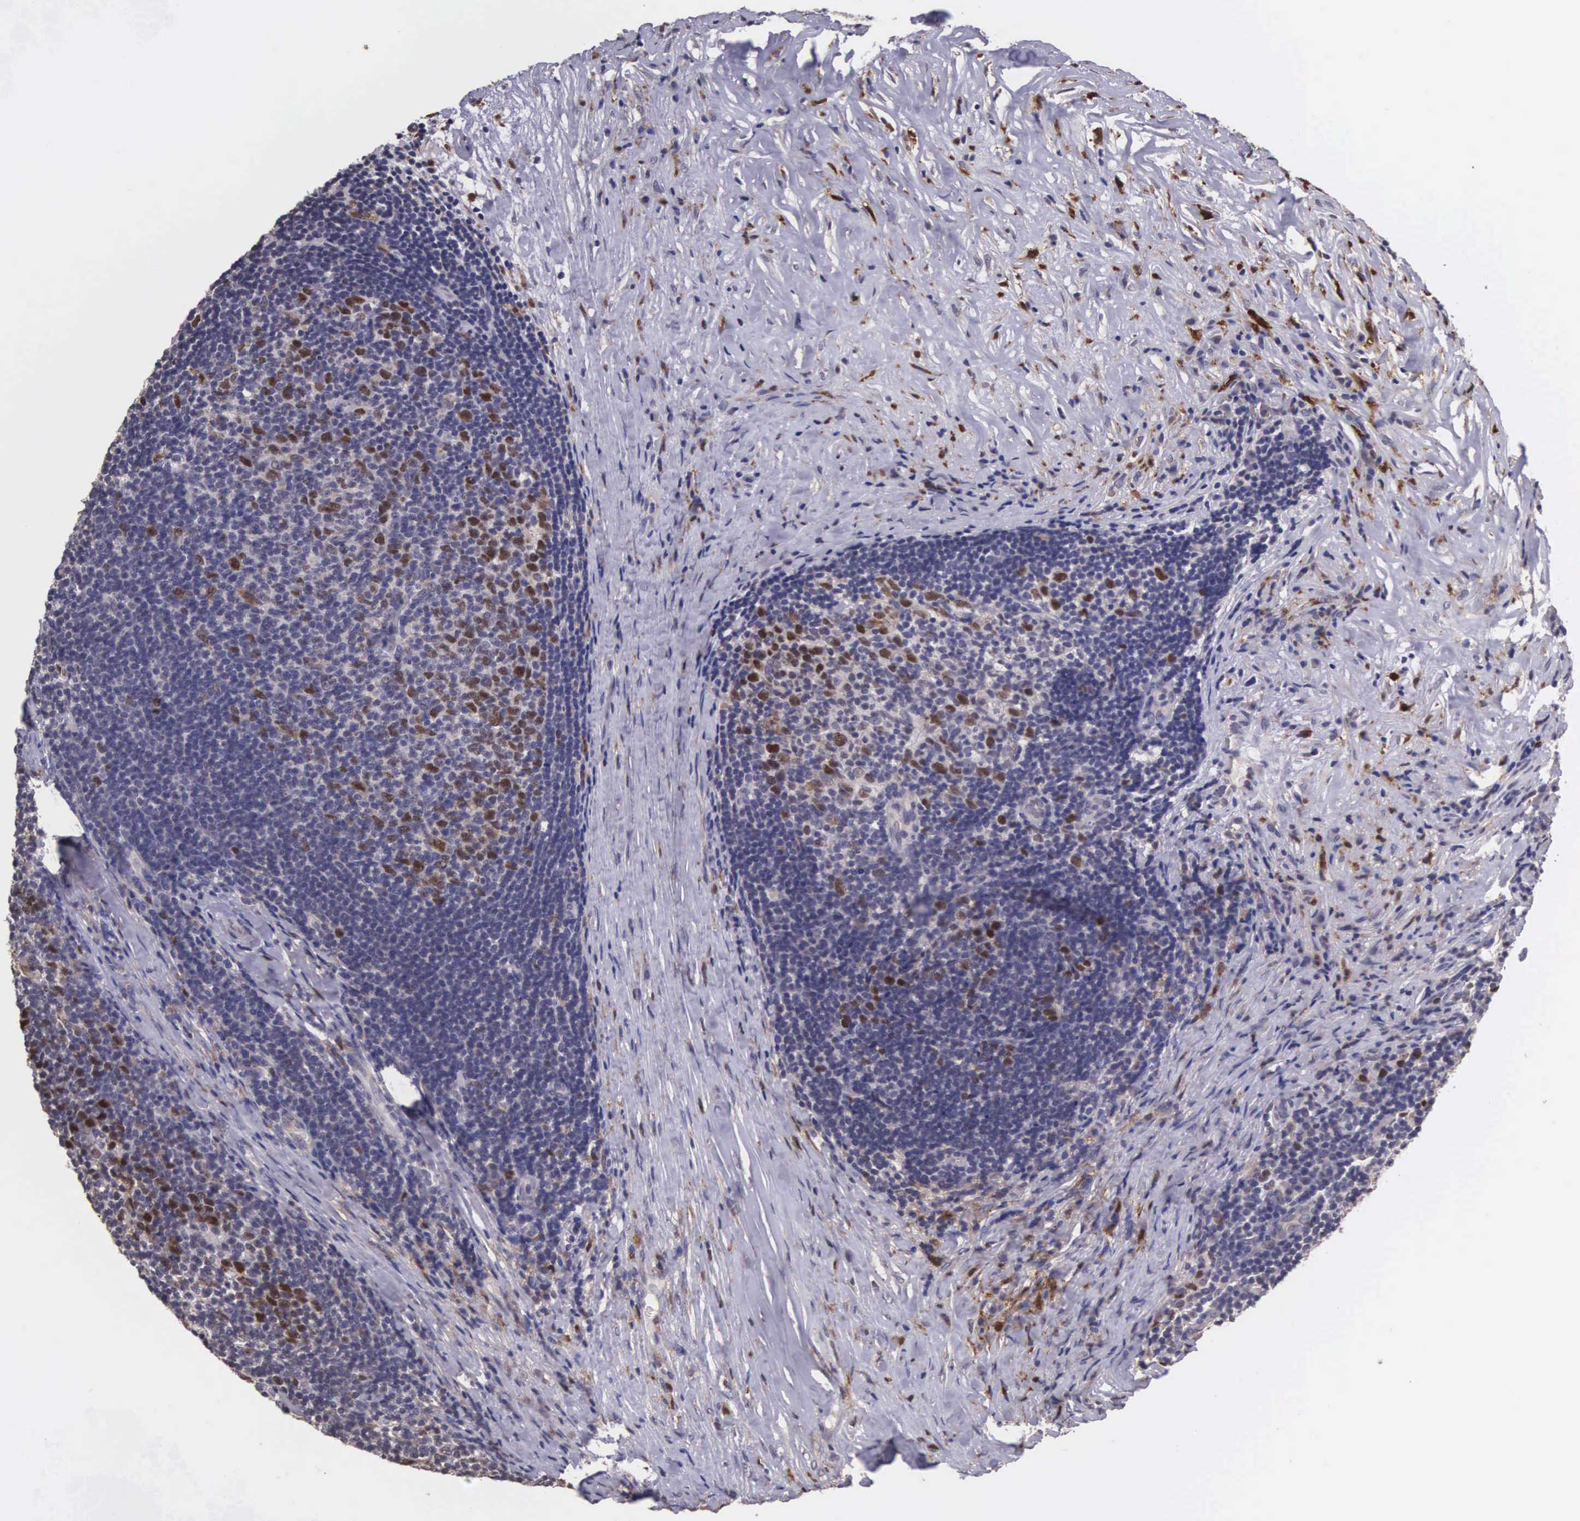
{"staining": {"intensity": "moderate", "quantity": "25%-75%", "location": "nuclear"}, "tissue": "lymphoma", "cell_type": "Tumor cells", "image_type": "cancer", "snomed": [{"axis": "morphology", "description": "Malignant lymphoma, non-Hodgkin's type, Low grade"}, {"axis": "topography", "description": "Lymph node"}], "caption": "A brown stain highlights moderate nuclear expression of a protein in human low-grade malignant lymphoma, non-Hodgkin's type tumor cells.", "gene": "CDC45", "patient": {"sex": "male", "age": 74}}